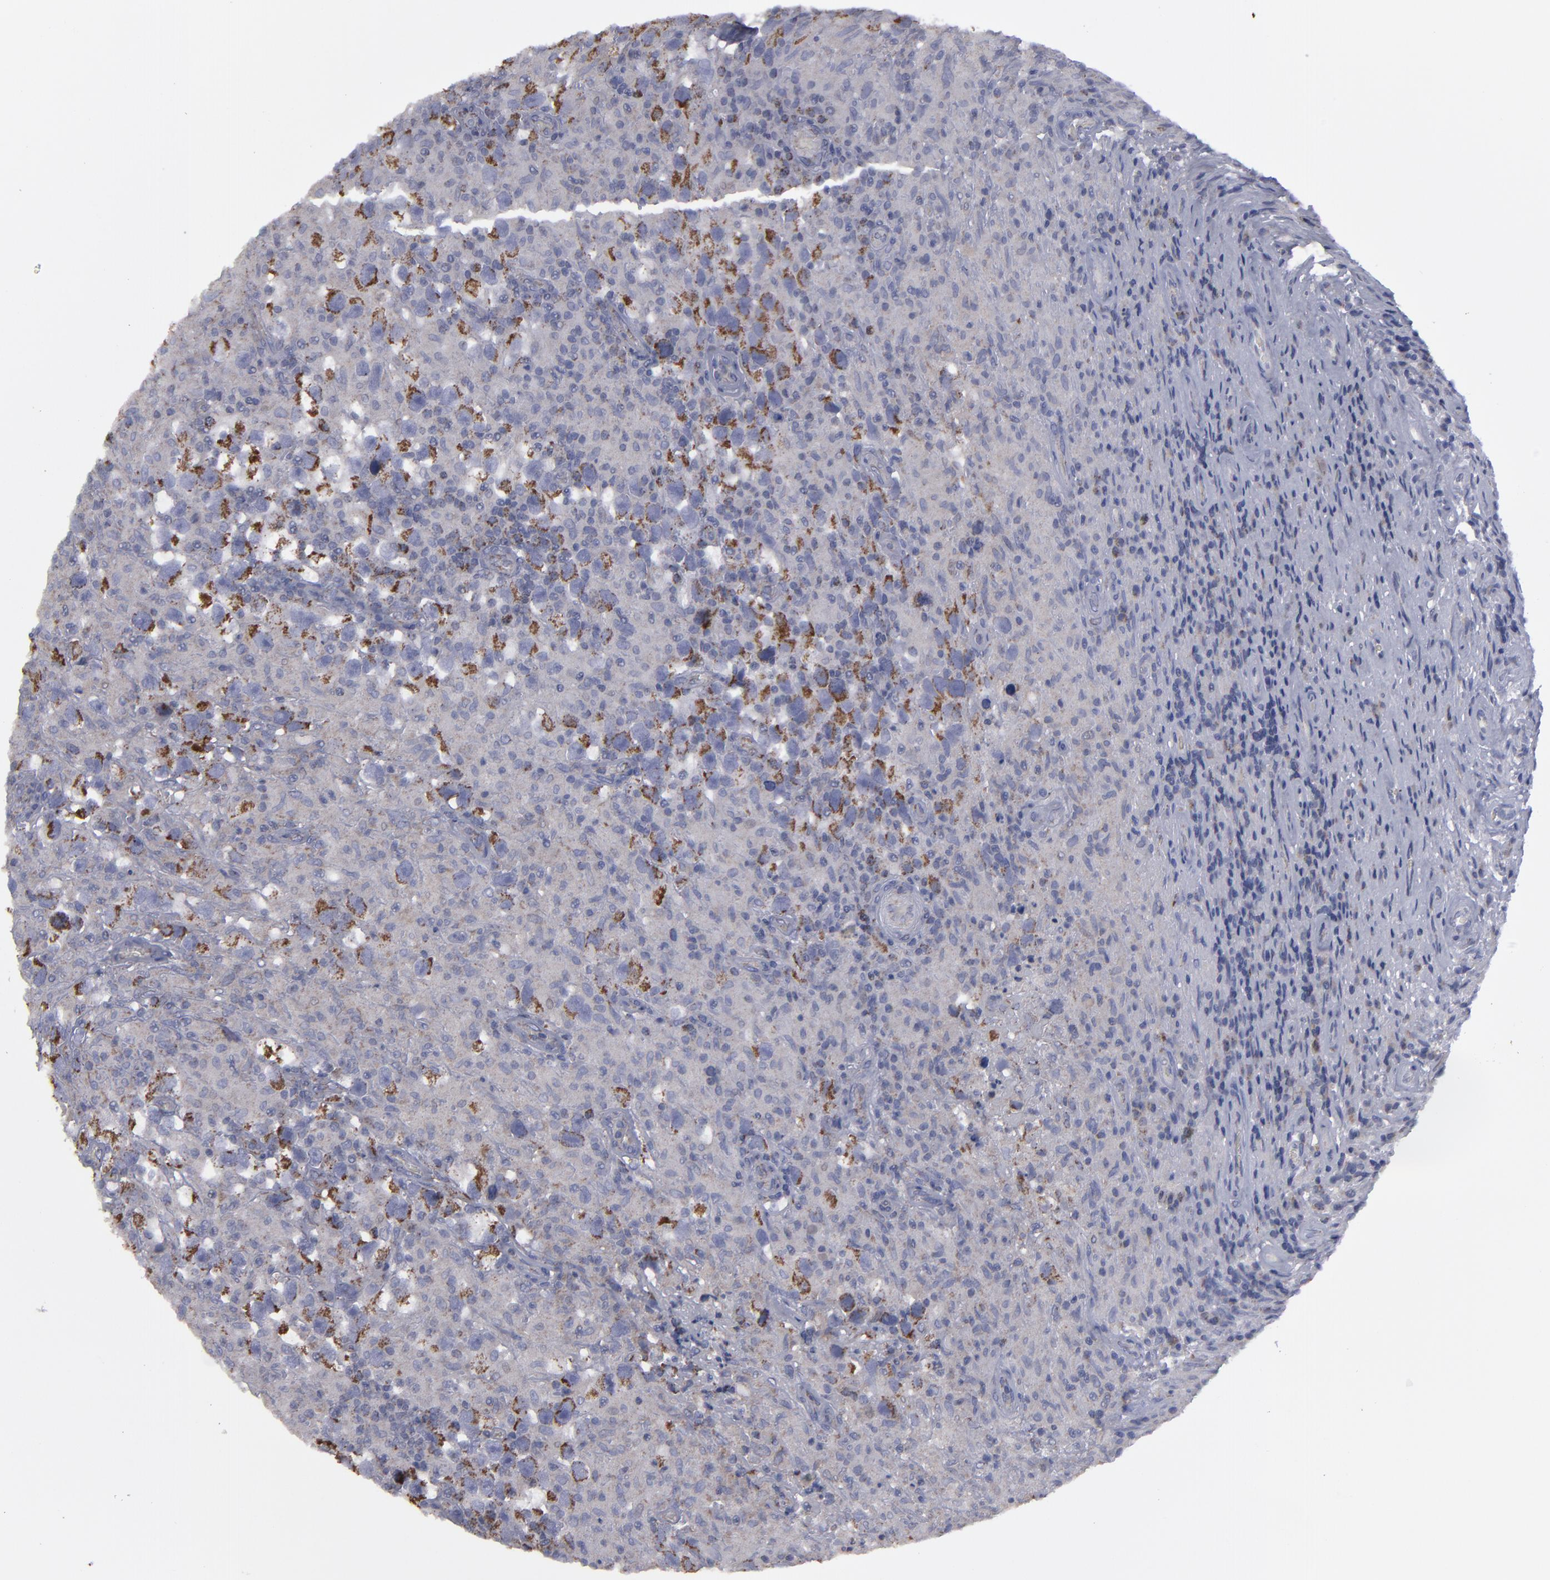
{"staining": {"intensity": "strong", "quantity": "<25%", "location": "cytoplasmic/membranous"}, "tissue": "testis cancer", "cell_type": "Tumor cells", "image_type": "cancer", "snomed": [{"axis": "morphology", "description": "Seminoma, NOS"}, {"axis": "topography", "description": "Testis"}], "caption": "Seminoma (testis) stained with IHC exhibits strong cytoplasmic/membranous expression in approximately <25% of tumor cells. (DAB (3,3'-diaminobenzidine) IHC with brightfield microscopy, high magnification).", "gene": "MYOM2", "patient": {"sex": "male", "age": 34}}